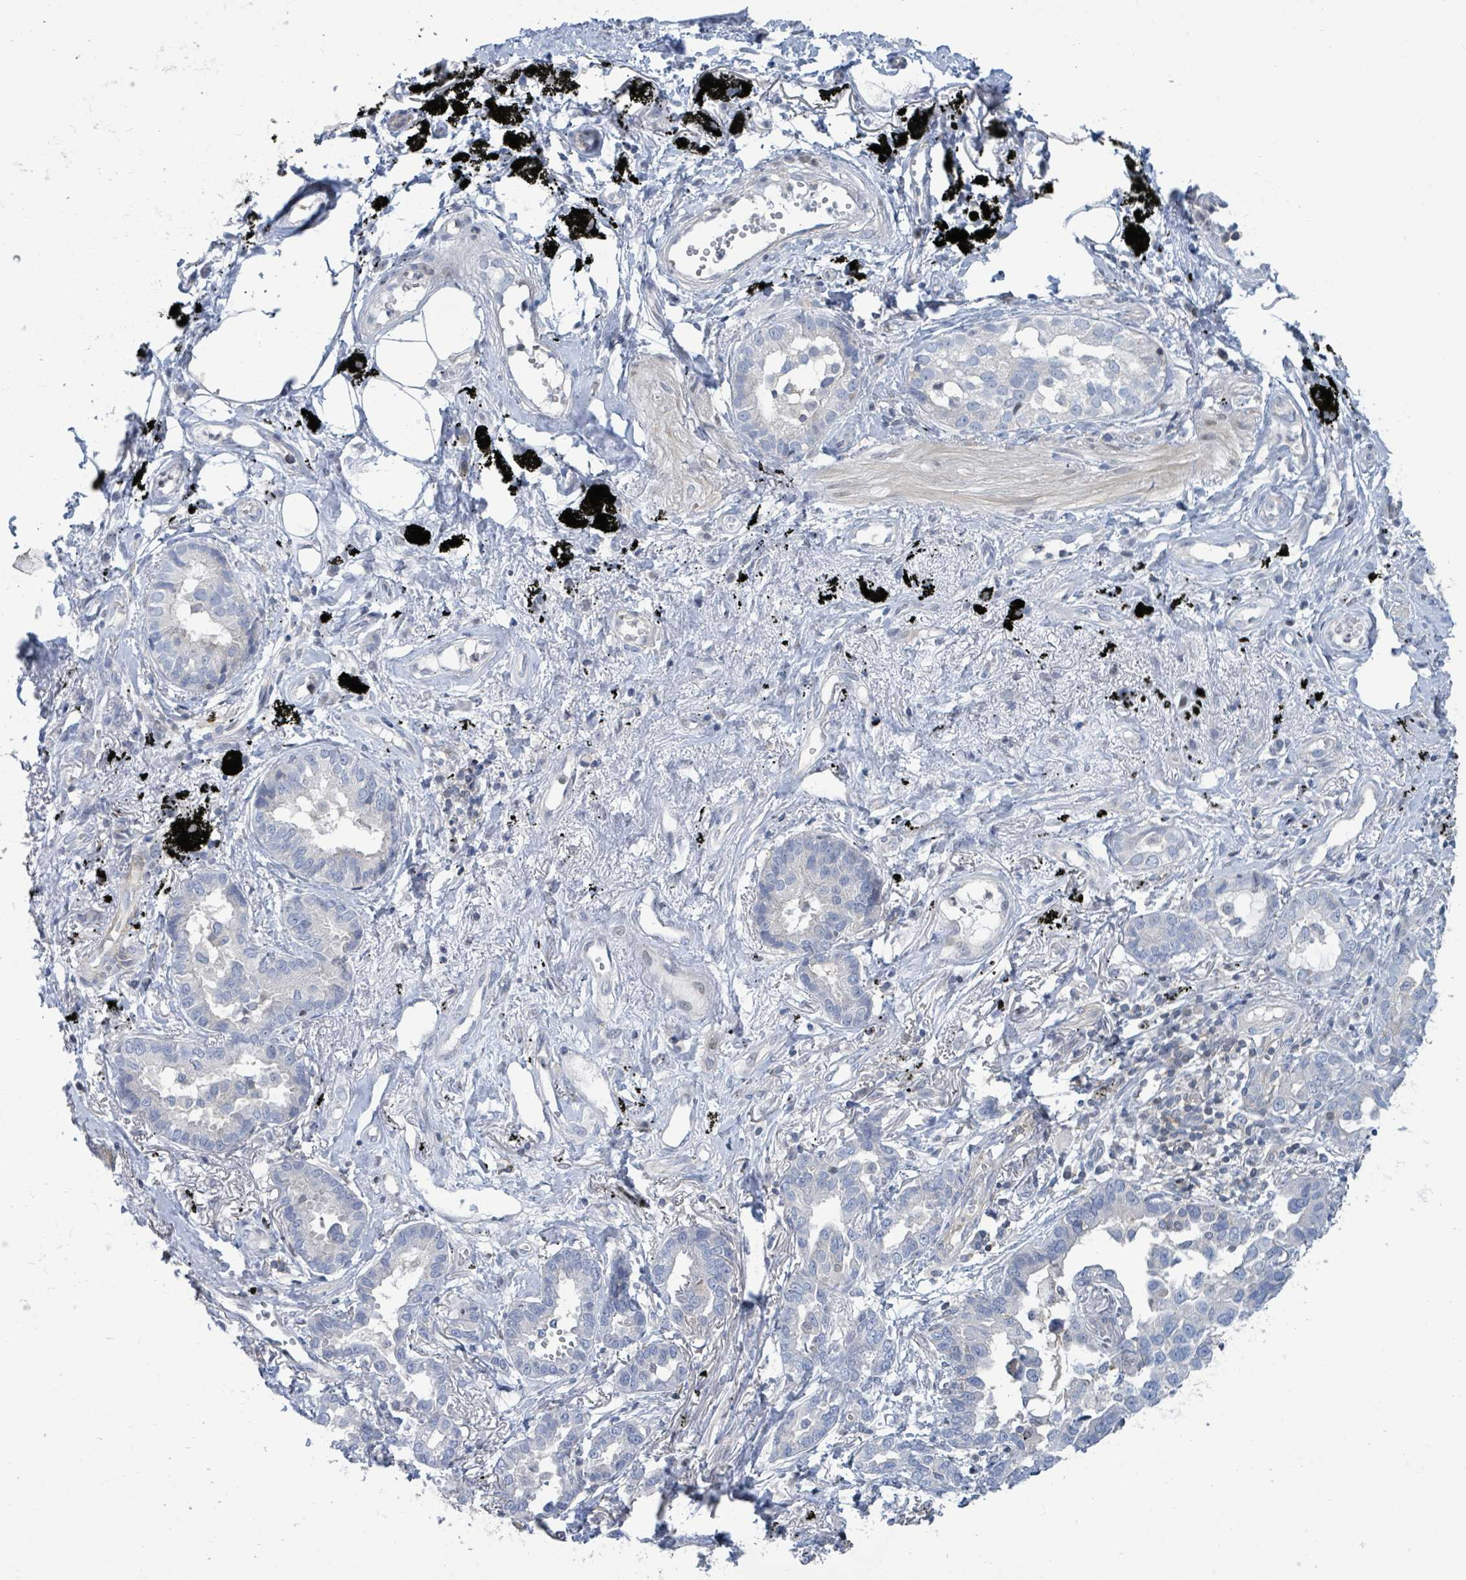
{"staining": {"intensity": "negative", "quantity": "none", "location": "none"}, "tissue": "lung cancer", "cell_type": "Tumor cells", "image_type": "cancer", "snomed": [{"axis": "morphology", "description": "Adenocarcinoma, NOS"}, {"axis": "topography", "description": "Lung"}], "caption": "Immunohistochemistry (IHC) of human lung cancer displays no expression in tumor cells.", "gene": "DGKZ", "patient": {"sex": "male", "age": 67}}